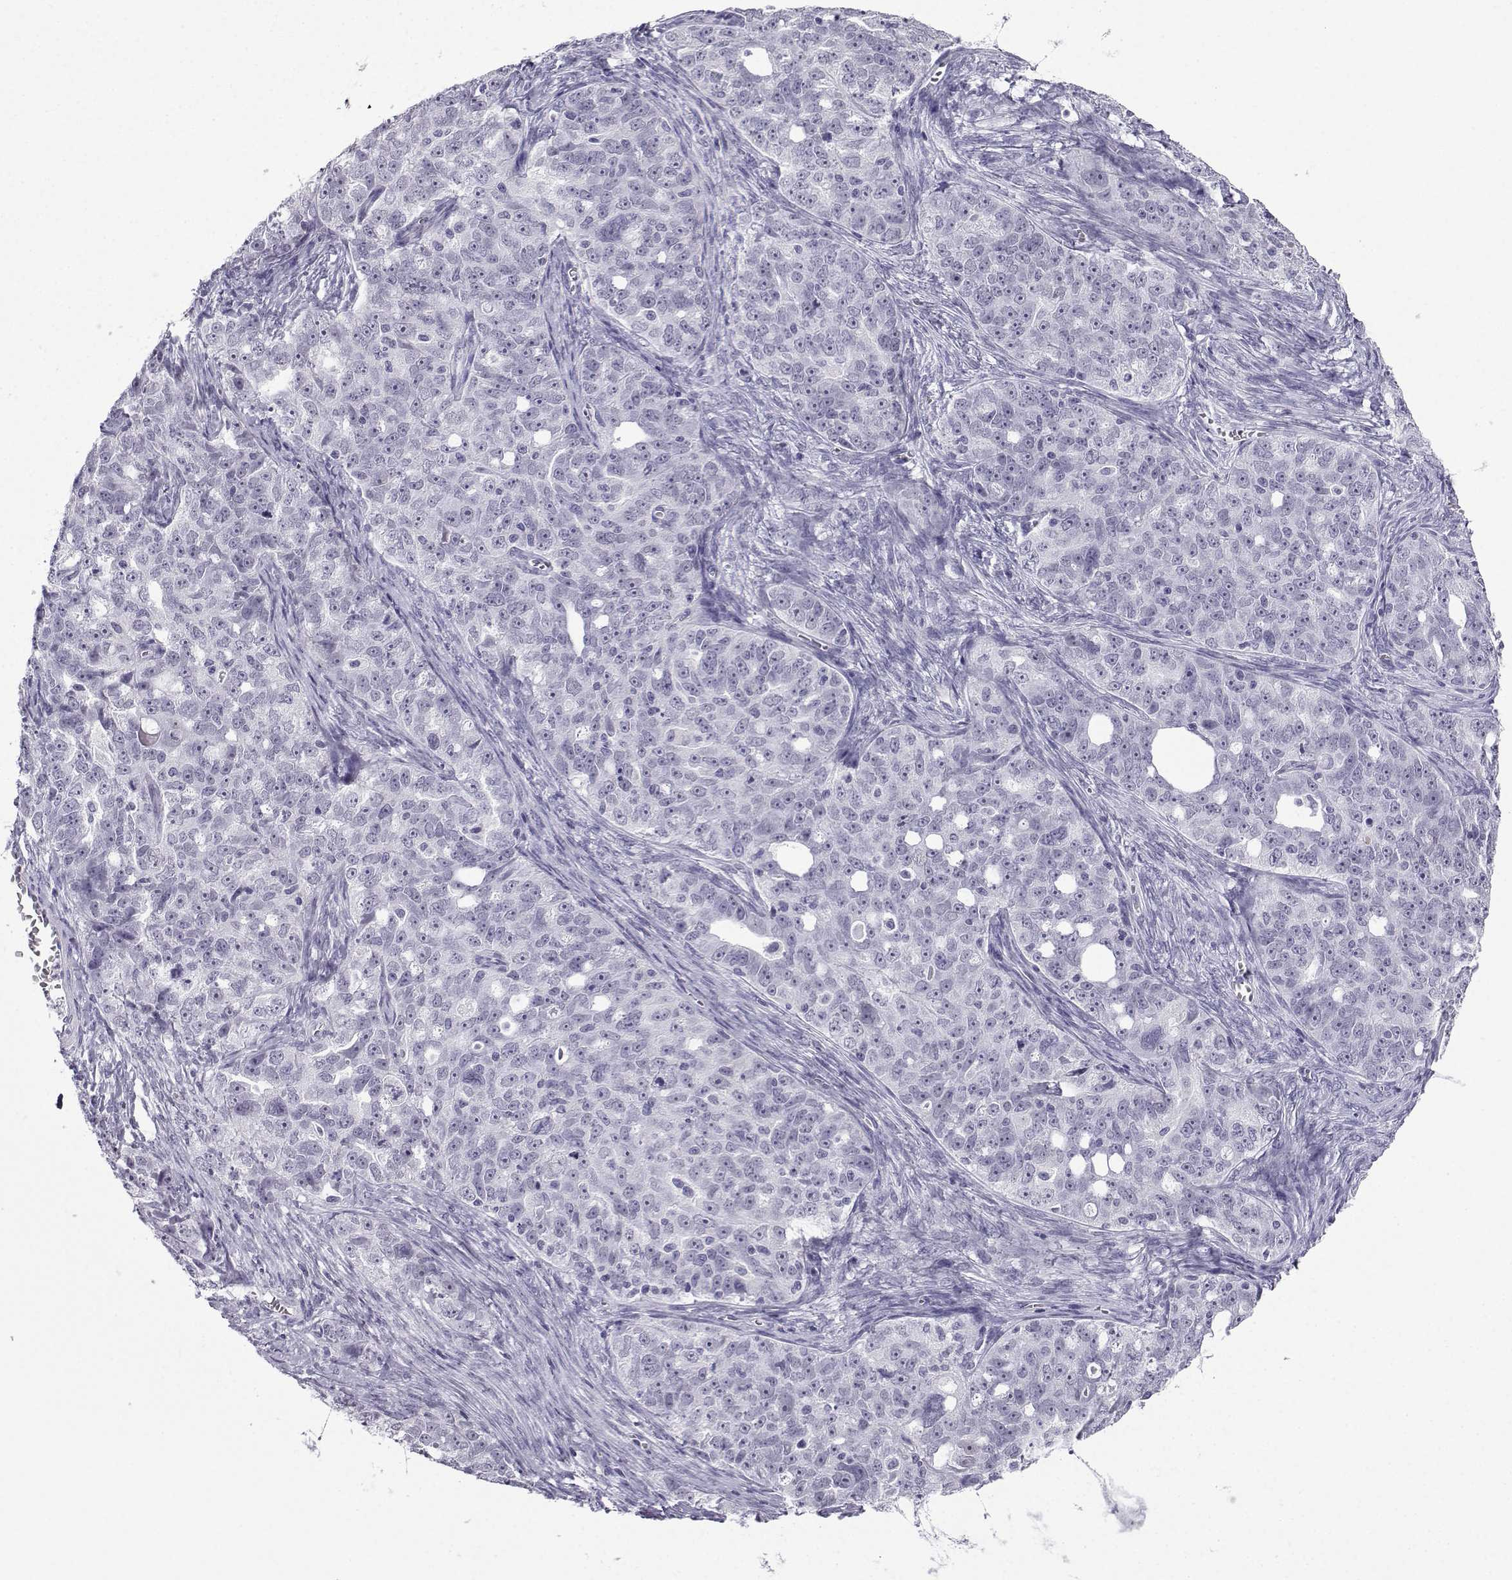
{"staining": {"intensity": "negative", "quantity": "none", "location": "none"}, "tissue": "ovarian cancer", "cell_type": "Tumor cells", "image_type": "cancer", "snomed": [{"axis": "morphology", "description": "Cystadenocarcinoma, serous, NOS"}, {"axis": "topography", "description": "Ovary"}], "caption": "The image displays no staining of tumor cells in ovarian cancer (serous cystadenocarcinoma).", "gene": "MRGBP", "patient": {"sex": "female", "age": 51}}